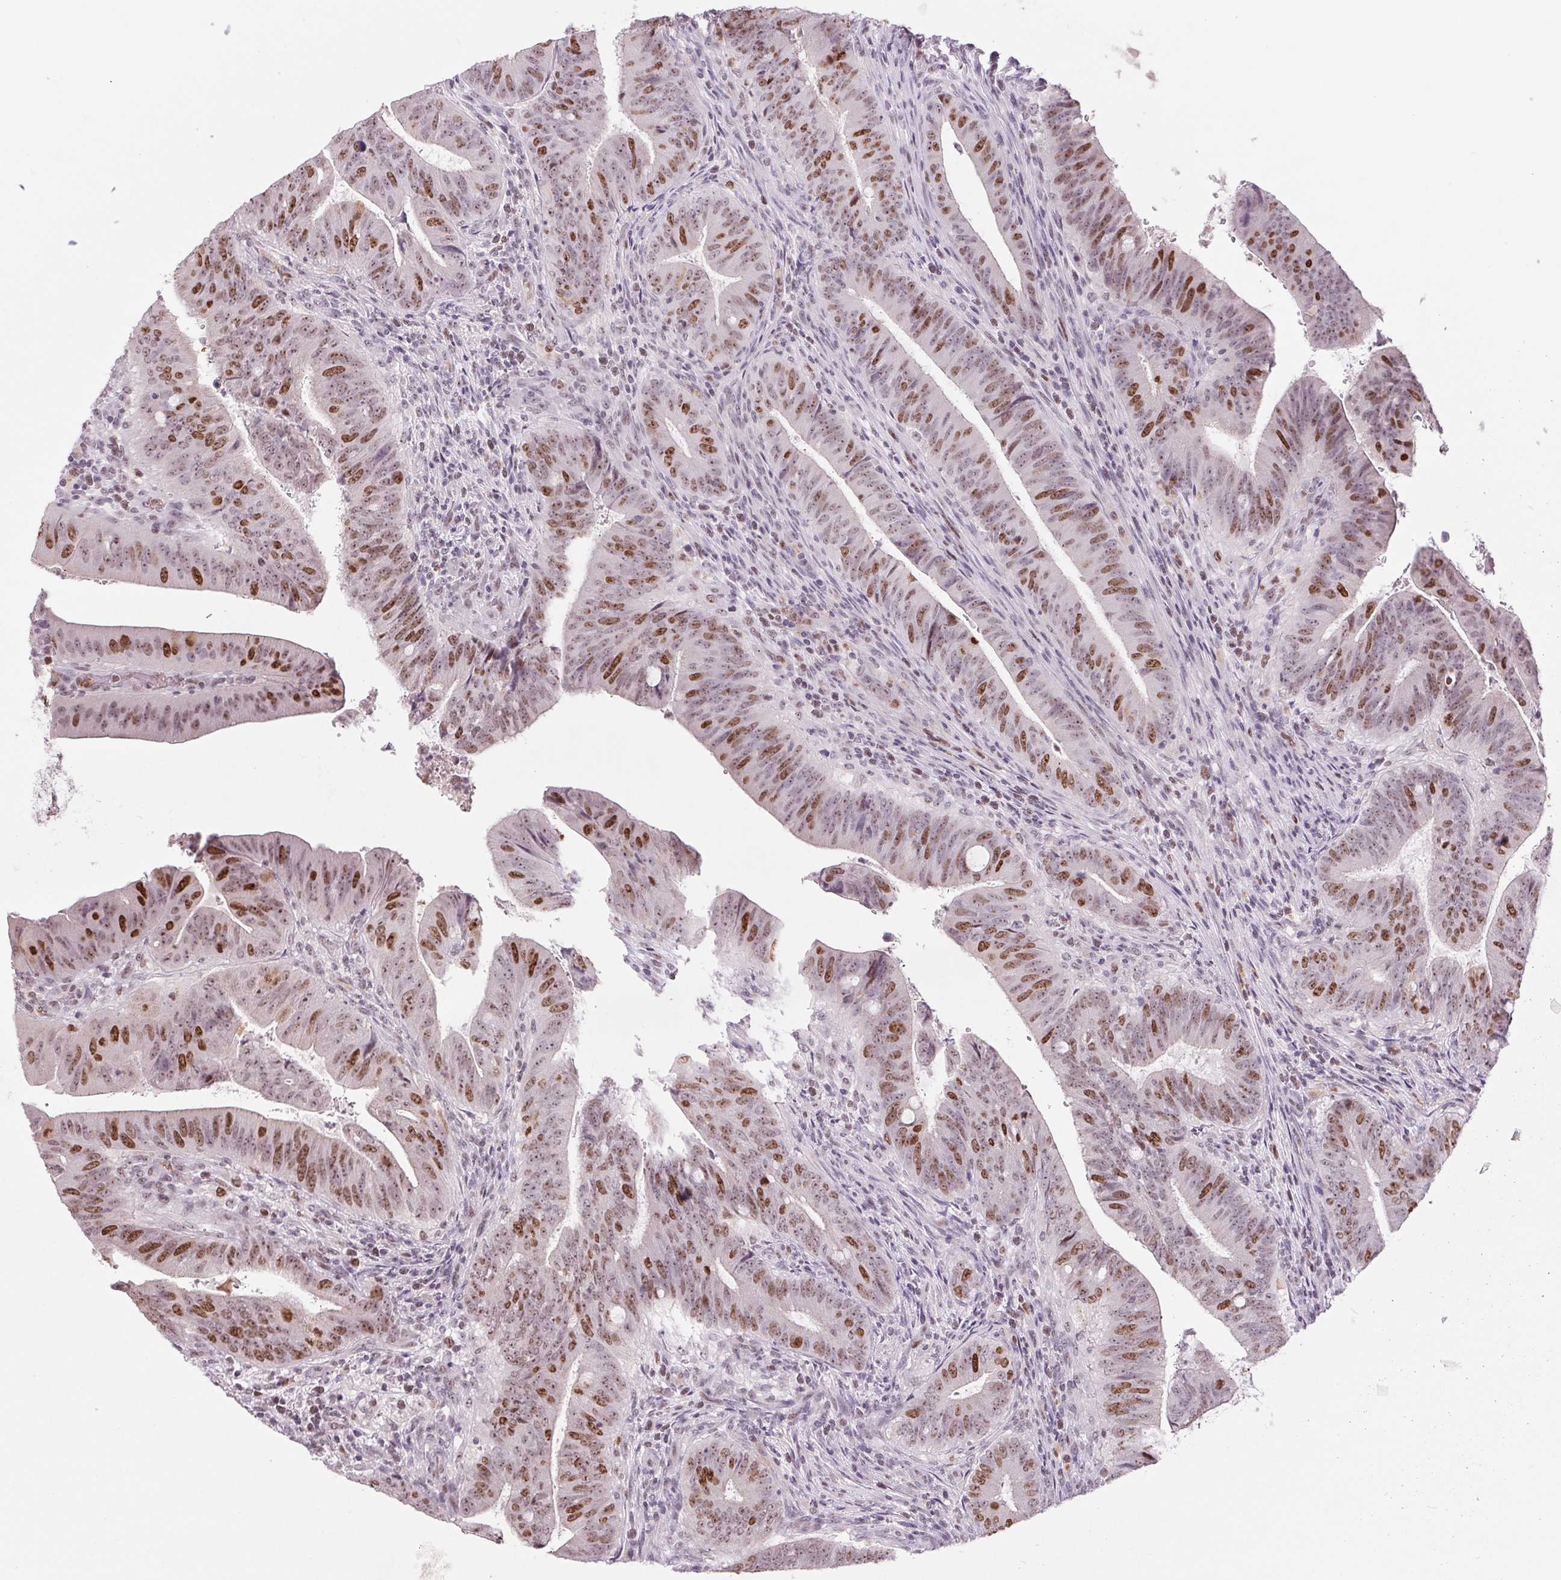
{"staining": {"intensity": "strong", "quantity": "25%-75%", "location": "nuclear"}, "tissue": "colorectal cancer", "cell_type": "Tumor cells", "image_type": "cancer", "snomed": [{"axis": "morphology", "description": "Adenocarcinoma, NOS"}, {"axis": "topography", "description": "Colon"}], "caption": "Adenocarcinoma (colorectal) tissue demonstrates strong nuclear positivity in about 25%-75% of tumor cells (DAB IHC with brightfield microscopy, high magnification).", "gene": "SMIM6", "patient": {"sex": "female", "age": 43}}